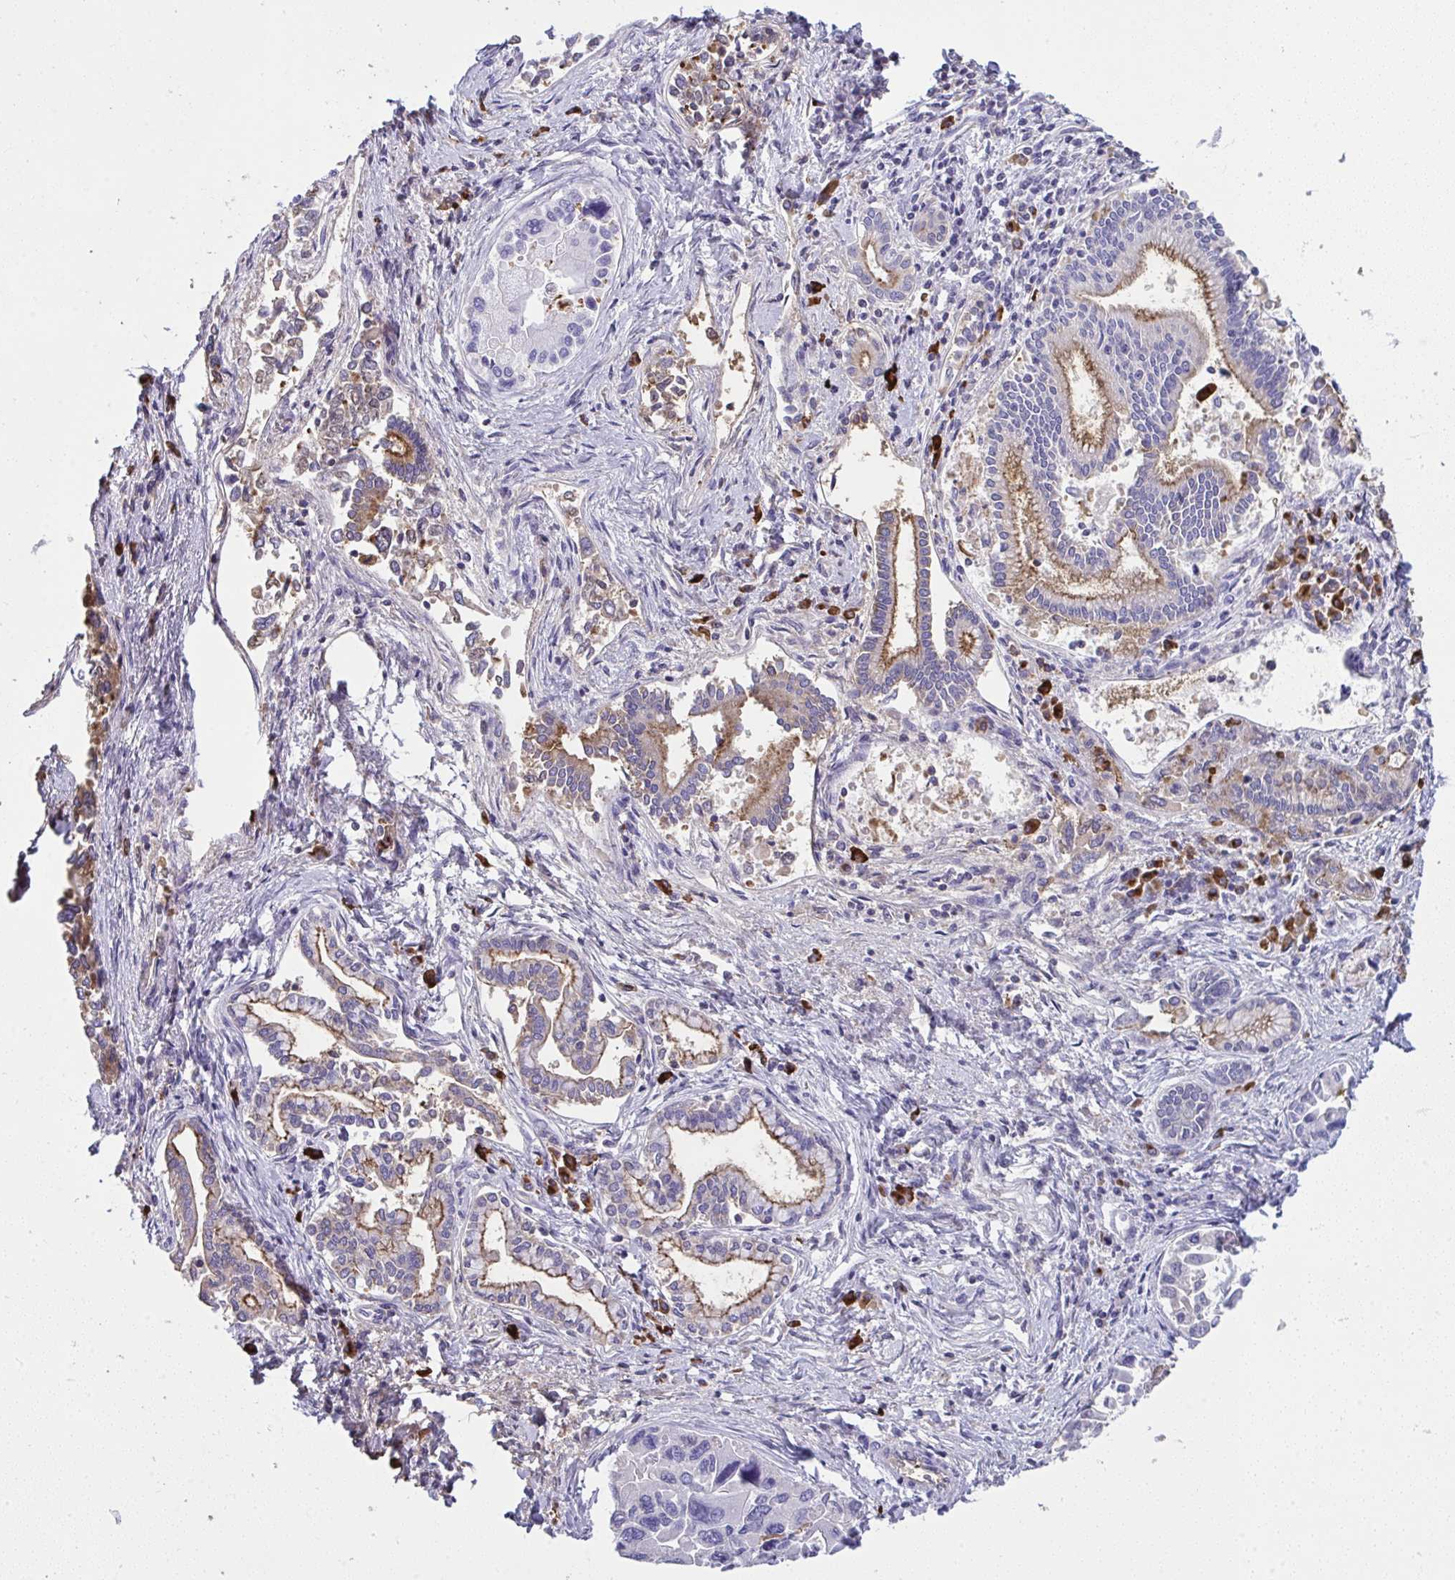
{"staining": {"intensity": "moderate", "quantity": "25%-75%", "location": "cytoplasmic/membranous"}, "tissue": "liver cancer", "cell_type": "Tumor cells", "image_type": "cancer", "snomed": [{"axis": "morphology", "description": "Cholangiocarcinoma"}, {"axis": "topography", "description": "Liver"}], "caption": "The micrograph shows a brown stain indicating the presence of a protein in the cytoplasmic/membranous of tumor cells in cholangiocarcinoma (liver). The staining was performed using DAB (3,3'-diaminobenzidine), with brown indicating positive protein expression. Nuclei are stained blue with hematoxylin.", "gene": "JCHAIN", "patient": {"sex": "male", "age": 66}}